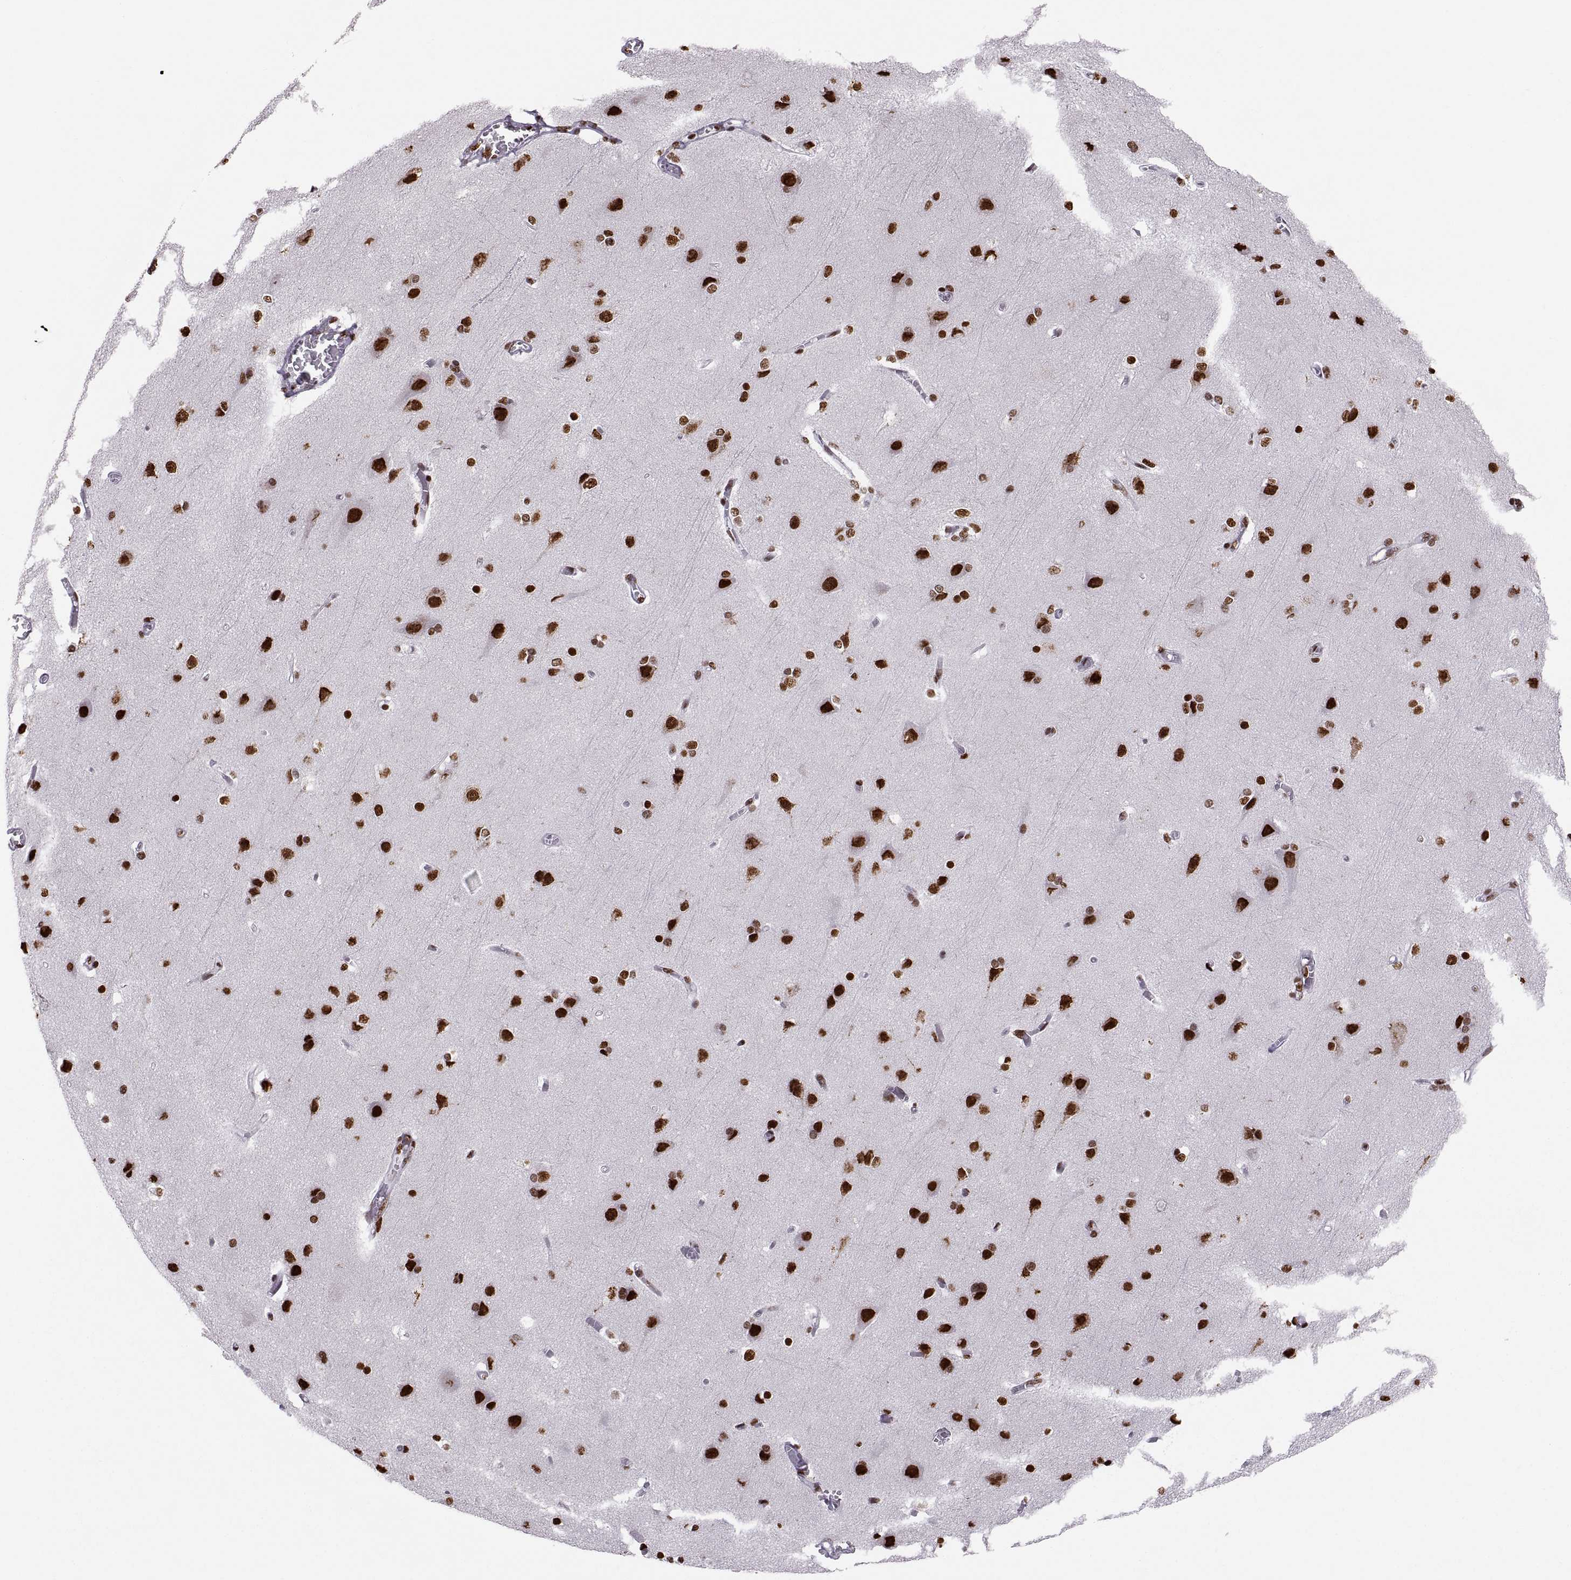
{"staining": {"intensity": "strong", "quantity": "25%-75%", "location": "nuclear"}, "tissue": "cerebral cortex", "cell_type": "Endothelial cells", "image_type": "normal", "snomed": [{"axis": "morphology", "description": "Normal tissue, NOS"}, {"axis": "topography", "description": "Cerebral cortex"}], "caption": "Normal cerebral cortex was stained to show a protein in brown. There is high levels of strong nuclear positivity in about 25%-75% of endothelial cells. The staining was performed using DAB to visualize the protein expression in brown, while the nuclei were stained in blue with hematoxylin (Magnification: 20x).", "gene": "SNAI1", "patient": {"sex": "male", "age": 37}}